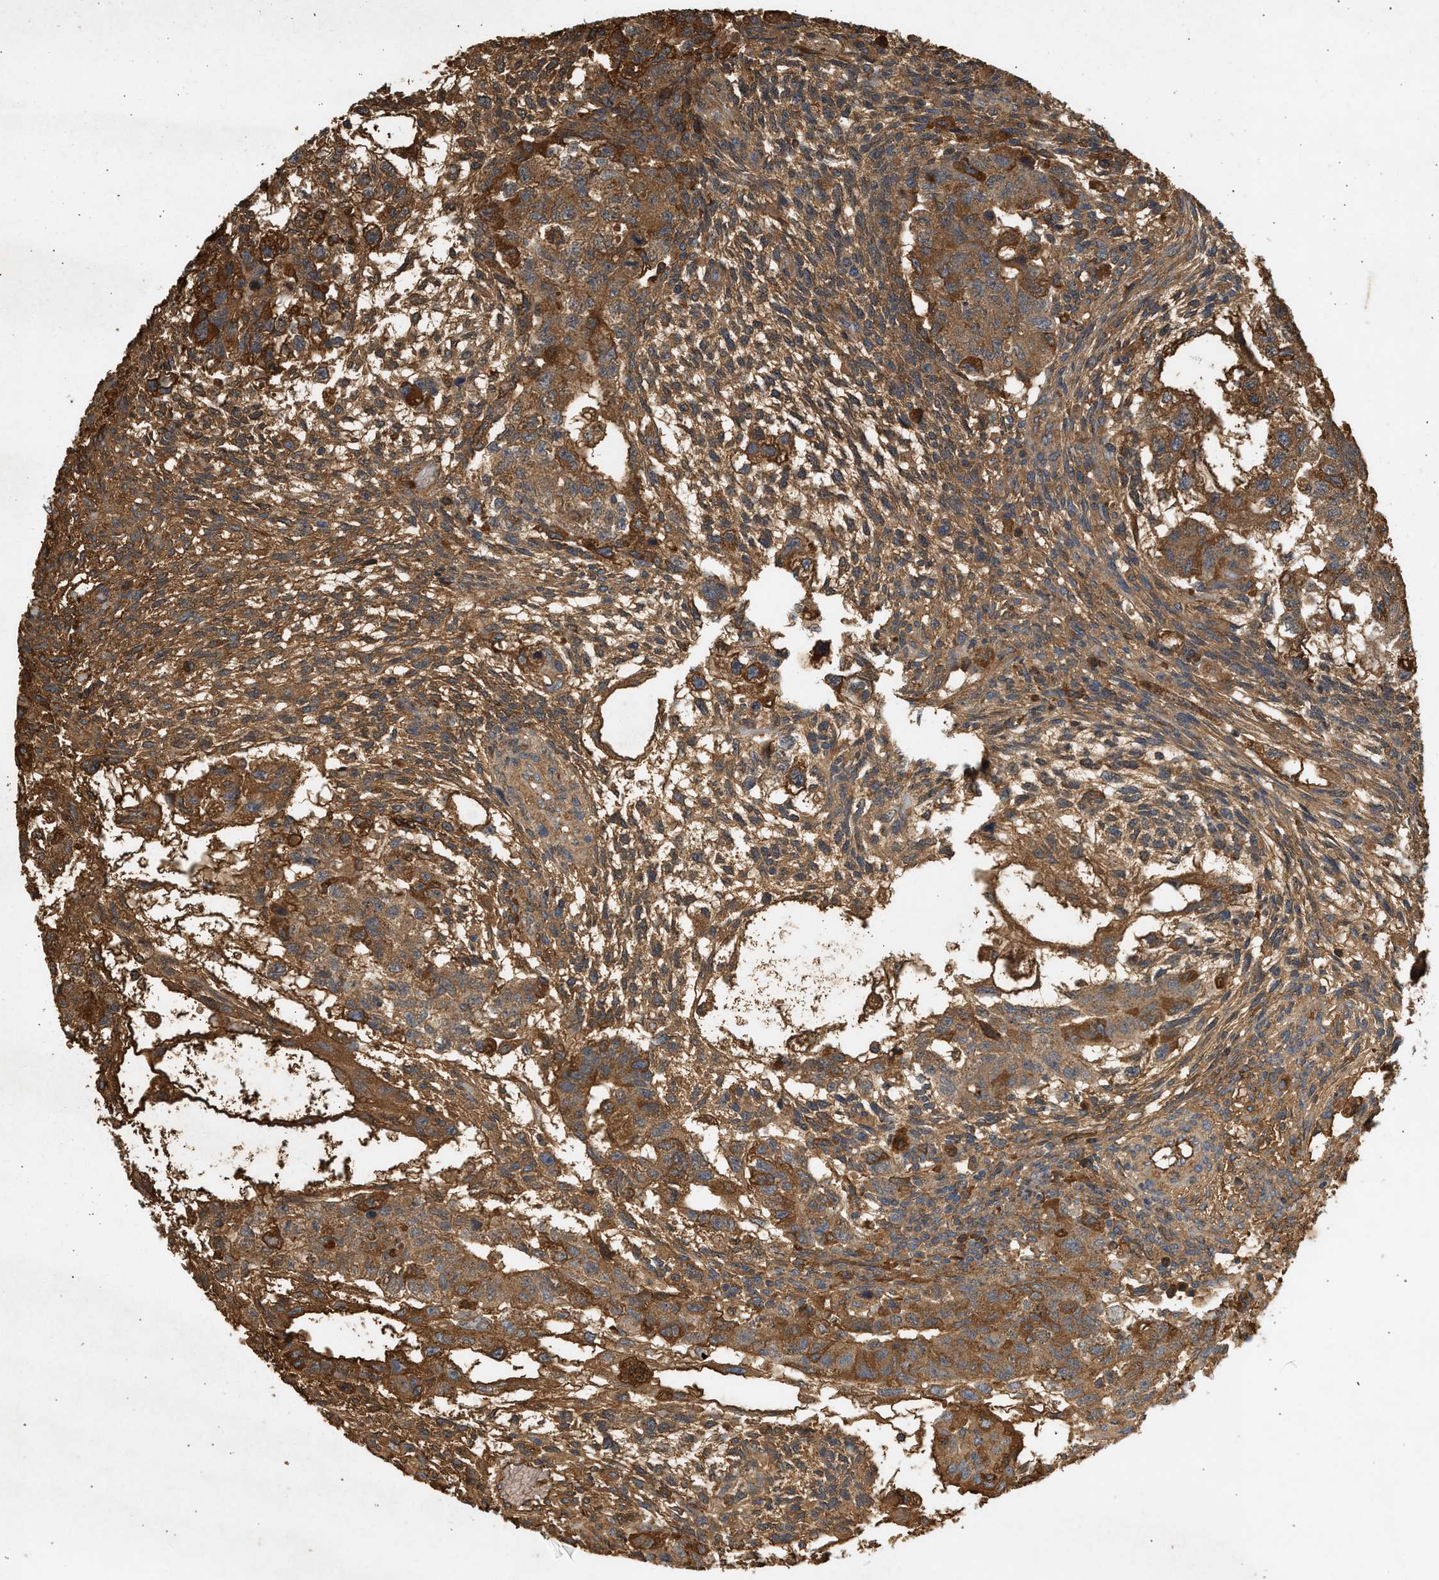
{"staining": {"intensity": "strong", "quantity": ">75%", "location": "cytoplasmic/membranous"}, "tissue": "testis cancer", "cell_type": "Tumor cells", "image_type": "cancer", "snomed": [{"axis": "morphology", "description": "Normal tissue, NOS"}, {"axis": "morphology", "description": "Carcinoma, Embryonal, NOS"}, {"axis": "topography", "description": "Testis"}], "caption": "IHC histopathology image of neoplastic tissue: human testis cancer stained using immunohistochemistry shows high levels of strong protein expression localized specifically in the cytoplasmic/membranous of tumor cells, appearing as a cytoplasmic/membranous brown color.", "gene": "F8", "patient": {"sex": "male", "age": 36}}